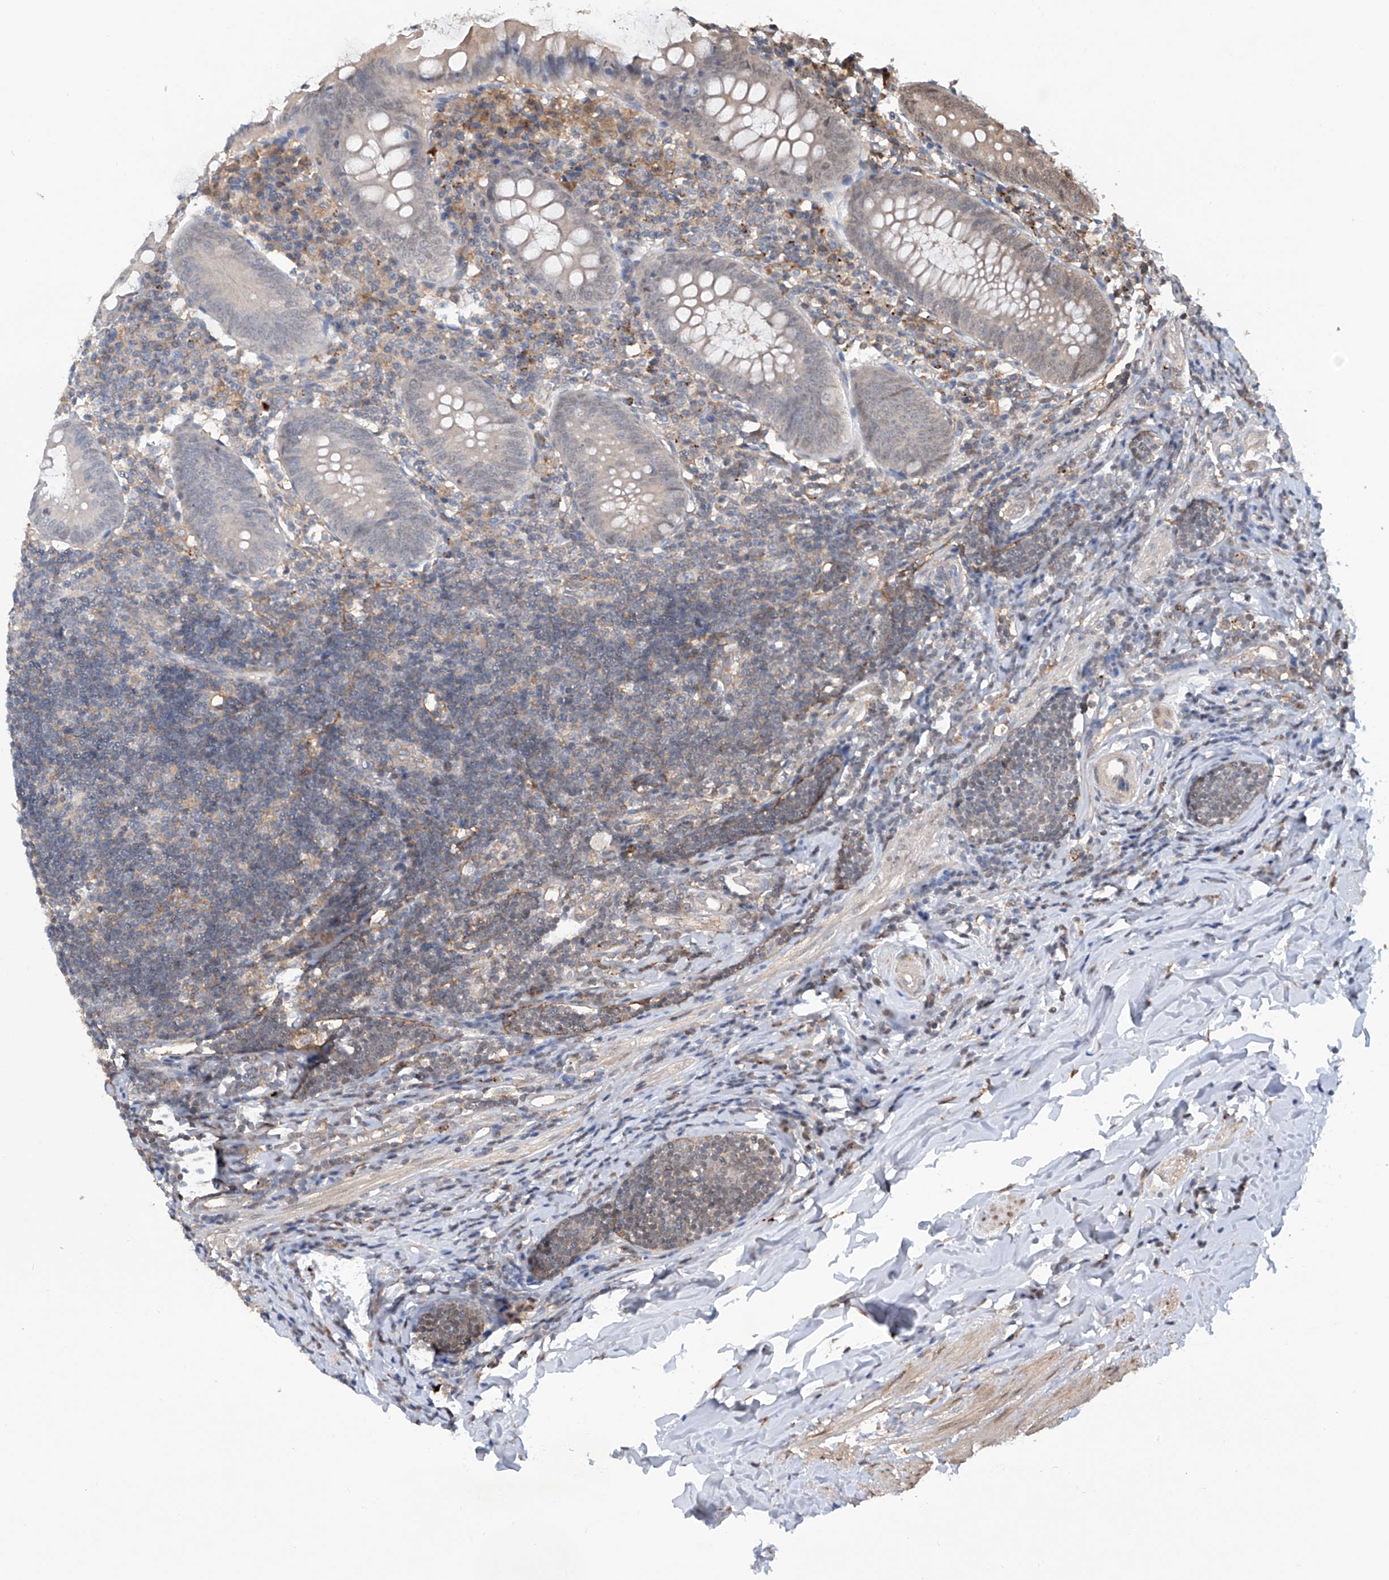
{"staining": {"intensity": "weak", "quantity": "25%-75%", "location": "cytoplasmic/membranous,nuclear"}, "tissue": "appendix", "cell_type": "Glandular cells", "image_type": "normal", "snomed": [{"axis": "morphology", "description": "Normal tissue, NOS"}, {"axis": "topography", "description": "Appendix"}], "caption": "High-magnification brightfield microscopy of benign appendix stained with DAB (3,3'-diaminobenzidine) (brown) and counterstained with hematoxylin (blue). glandular cells exhibit weak cytoplasmic/membranous,nuclear staining is seen in about25%-75% of cells. Nuclei are stained in blue.", "gene": "HOXC8", "patient": {"sex": "female", "age": 54}}